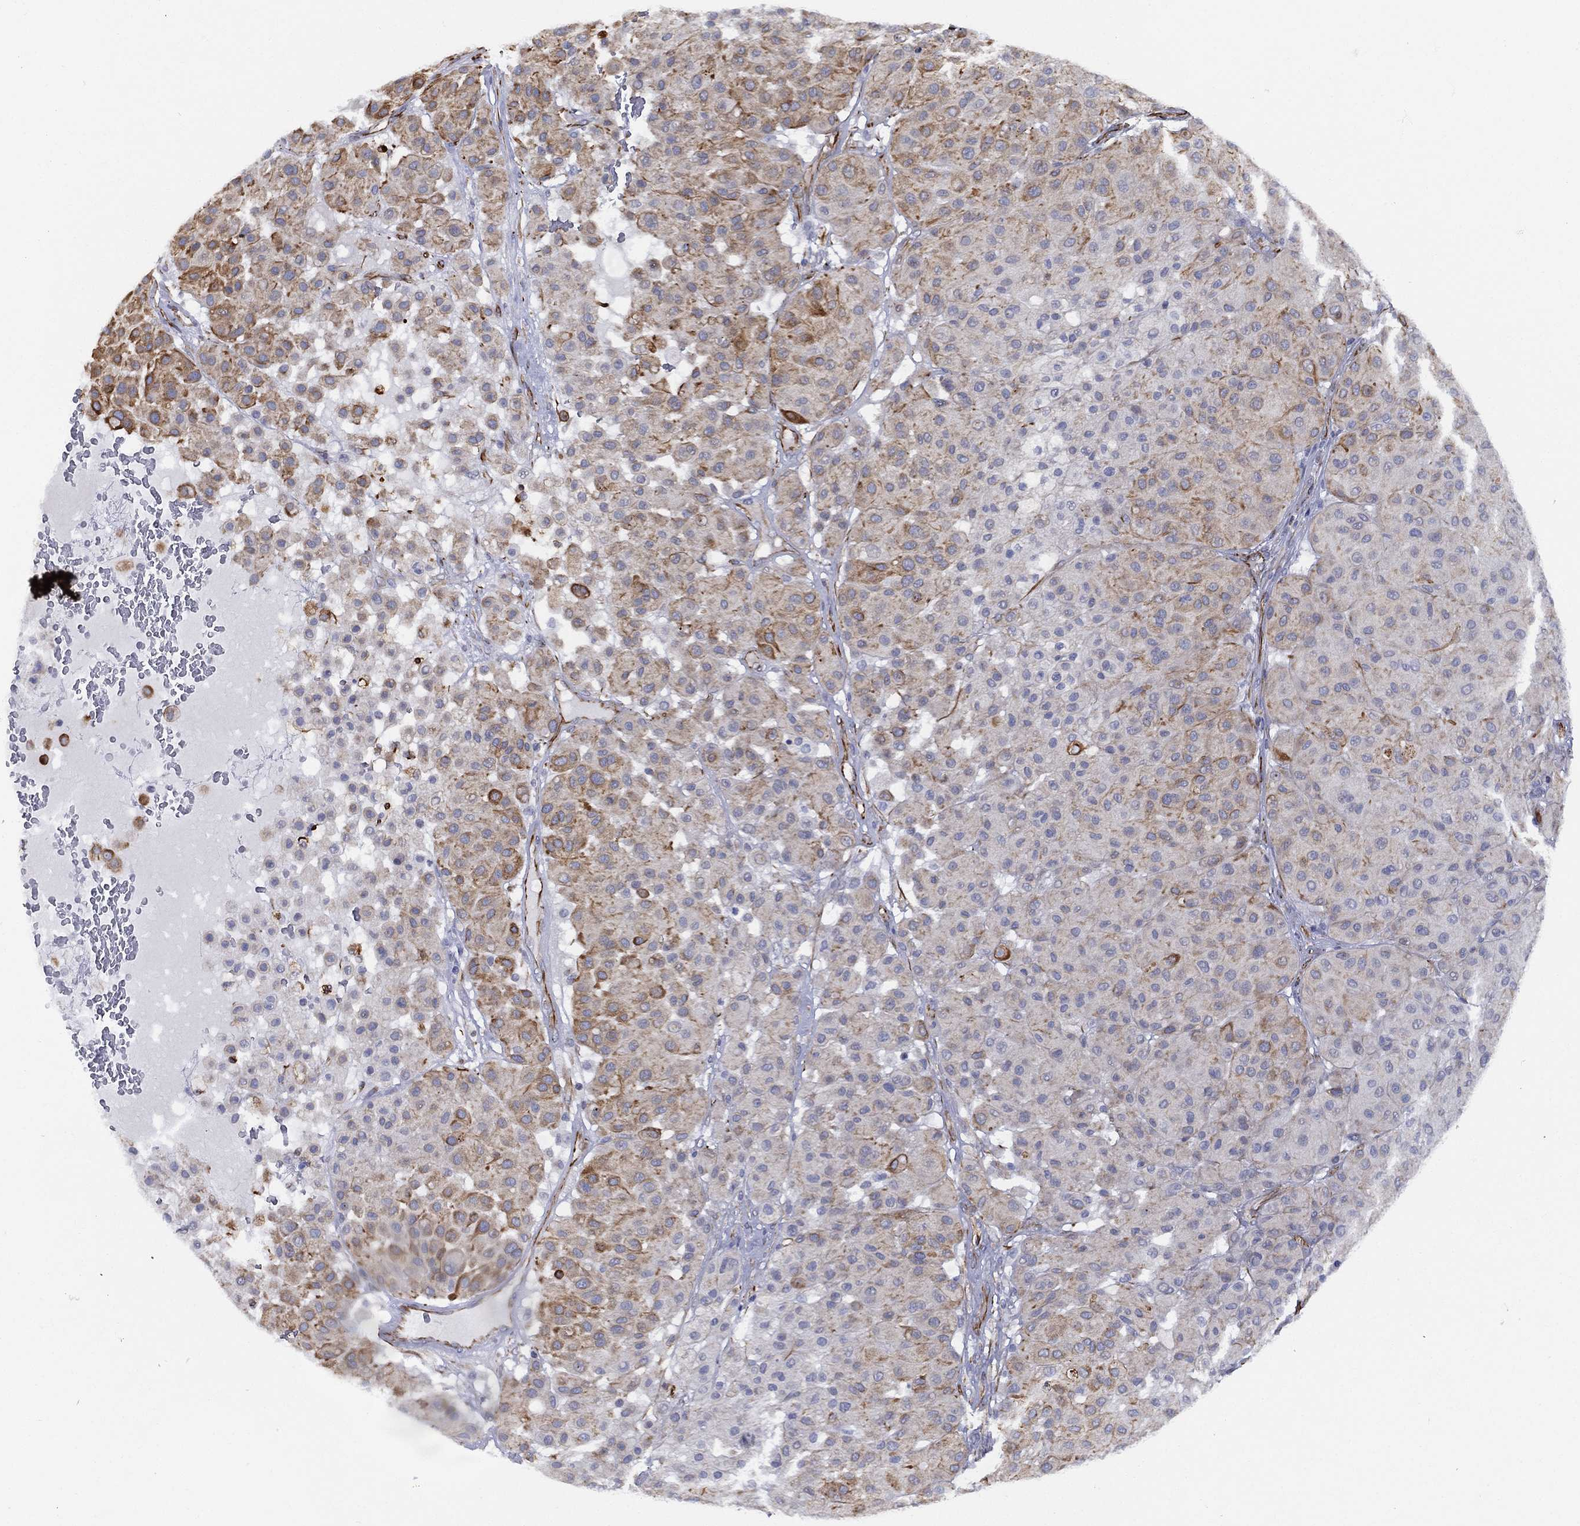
{"staining": {"intensity": "moderate", "quantity": "25%-75%", "location": "cytoplasmic/membranous"}, "tissue": "melanoma", "cell_type": "Tumor cells", "image_type": "cancer", "snomed": [{"axis": "morphology", "description": "Malignant melanoma, Metastatic site"}, {"axis": "topography", "description": "Smooth muscle"}], "caption": "About 25%-75% of tumor cells in human malignant melanoma (metastatic site) exhibit moderate cytoplasmic/membranous protein positivity as visualized by brown immunohistochemical staining.", "gene": "MAS1", "patient": {"sex": "male", "age": 41}}